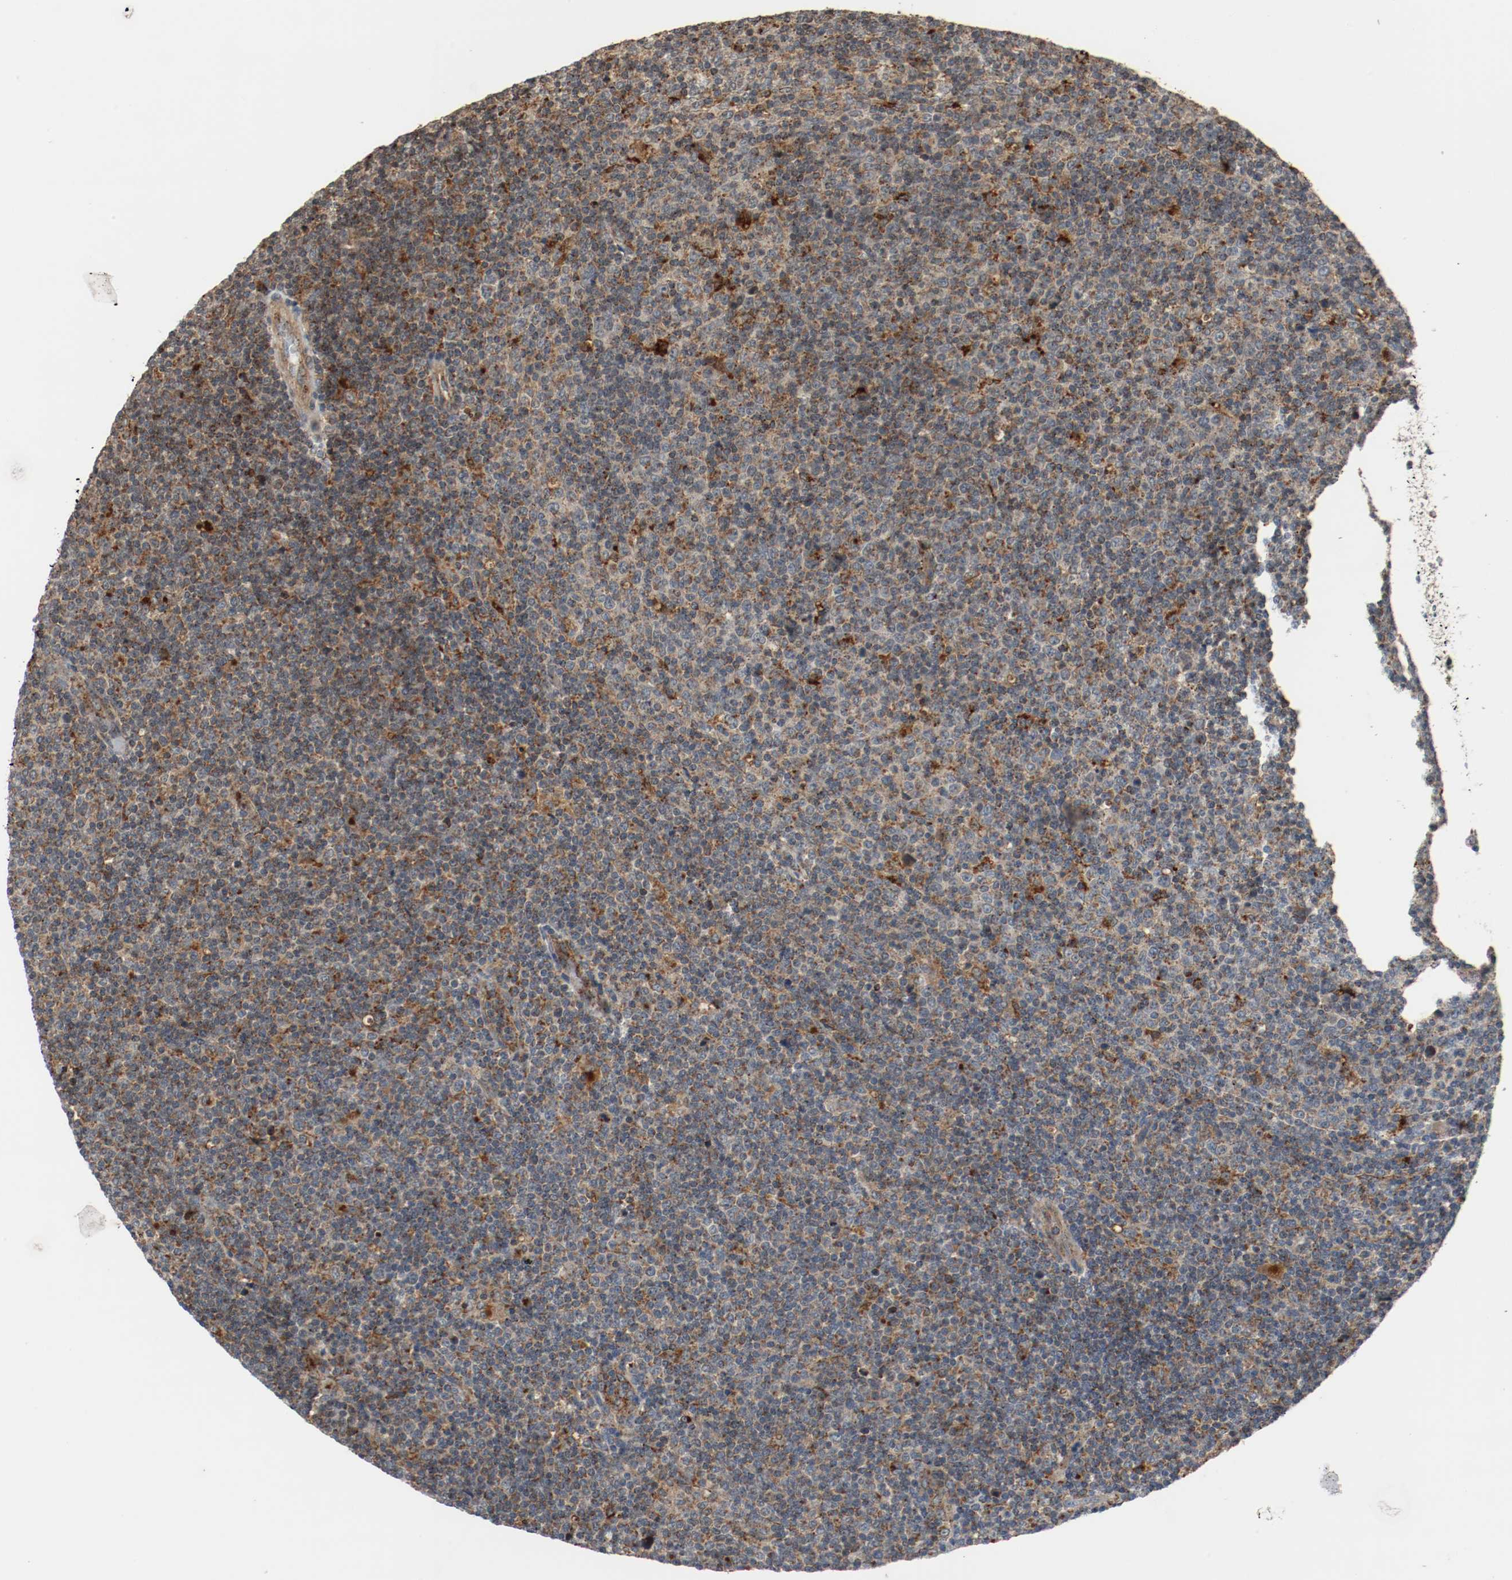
{"staining": {"intensity": "moderate", "quantity": "25%-75%", "location": "cytoplasmic/membranous"}, "tissue": "lymphoma", "cell_type": "Tumor cells", "image_type": "cancer", "snomed": [{"axis": "morphology", "description": "Malignant lymphoma, non-Hodgkin's type, Low grade"}, {"axis": "topography", "description": "Lymph node"}], "caption": "This is a micrograph of IHC staining of malignant lymphoma, non-Hodgkin's type (low-grade), which shows moderate positivity in the cytoplasmic/membranous of tumor cells.", "gene": "LAMP2", "patient": {"sex": "male", "age": 70}}